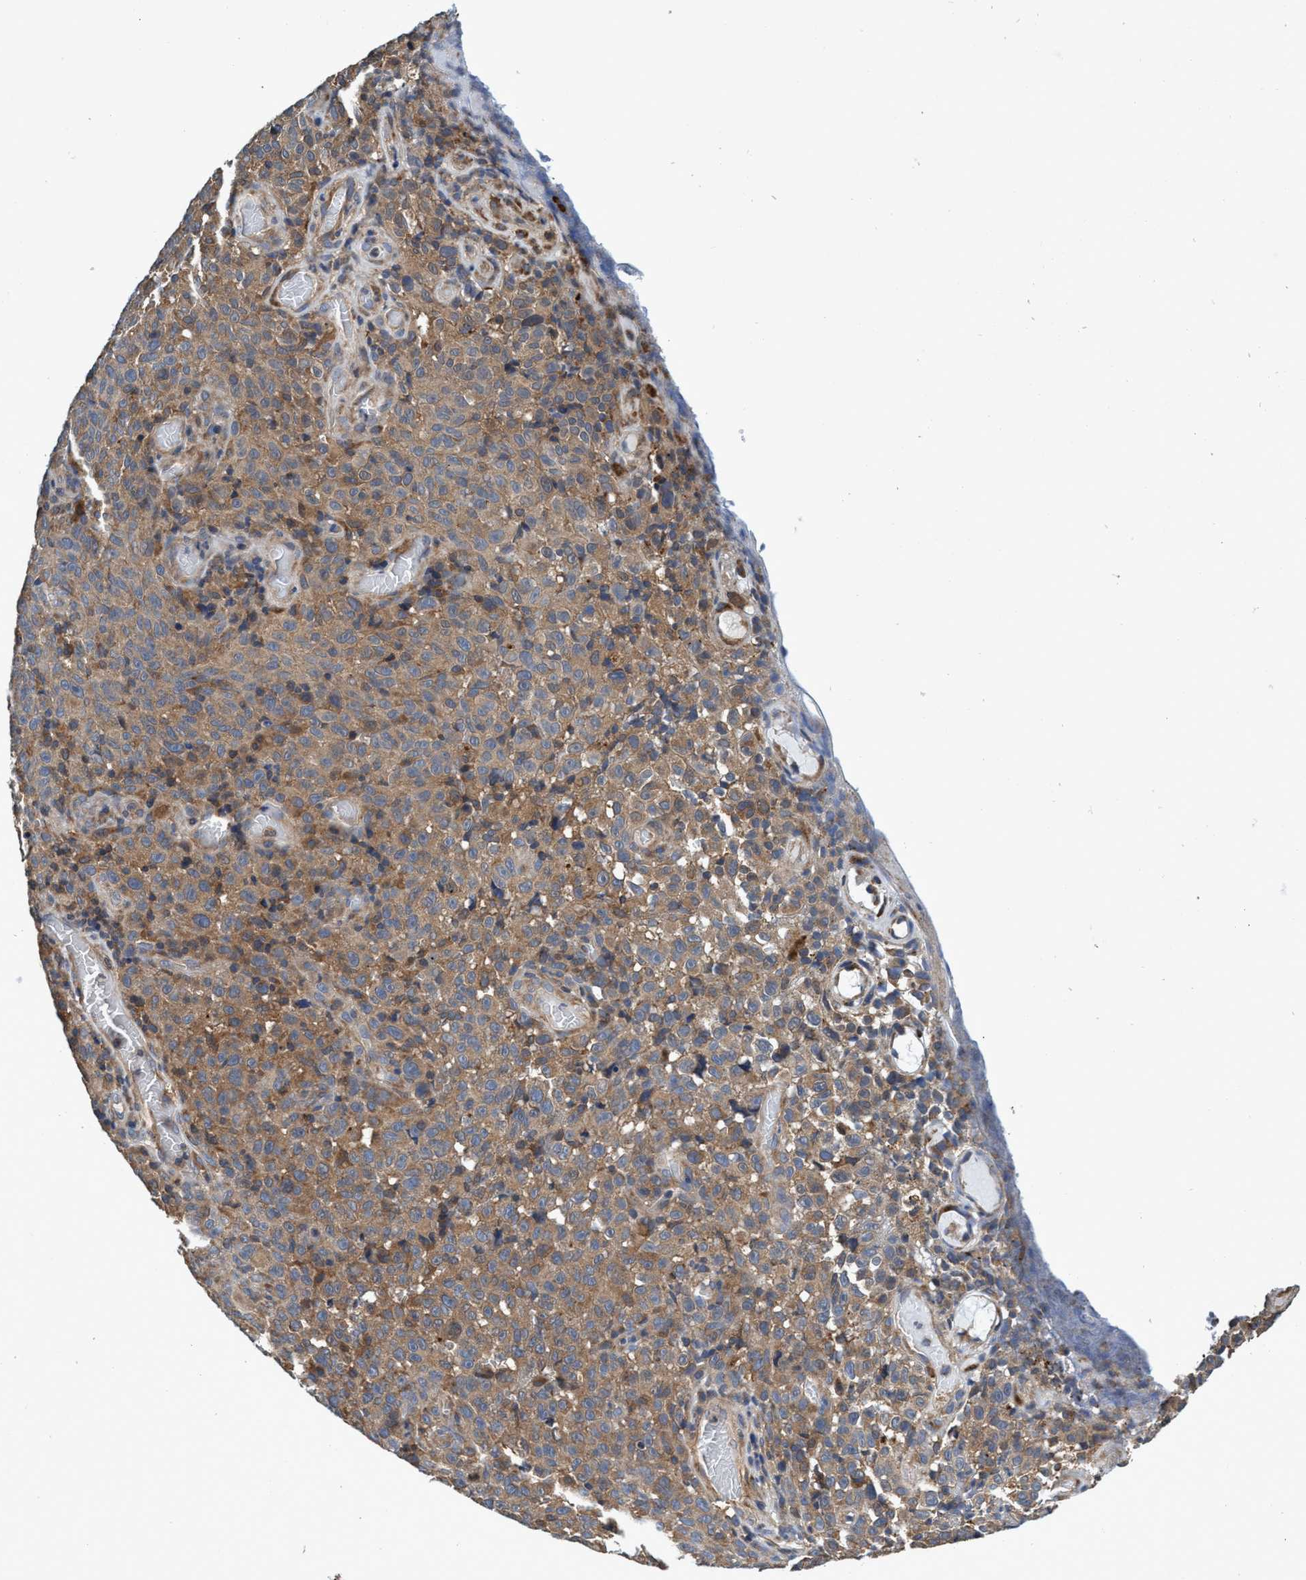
{"staining": {"intensity": "moderate", "quantity": ">75%", "location": "cytoplasmic/membranous"}, "tissue": "melanoma", "cell_type": "Tumor cells", "image_type": "cancer", "snomed": [{"axis": "morphology", "description": "Malignant melanoma, NOS"}, {"axis": "topography", "description": "Skin"}], "caption": "Moderate cytoplasmic/membranous protein expression is seen in approximately >75% of tumor cells in malignant melanoma. (brown staining indicates protein expression, while blue staining denotes nuclei).", "gene": "CALCOCO2", "patient": {"sex": "female", "age": 82}}